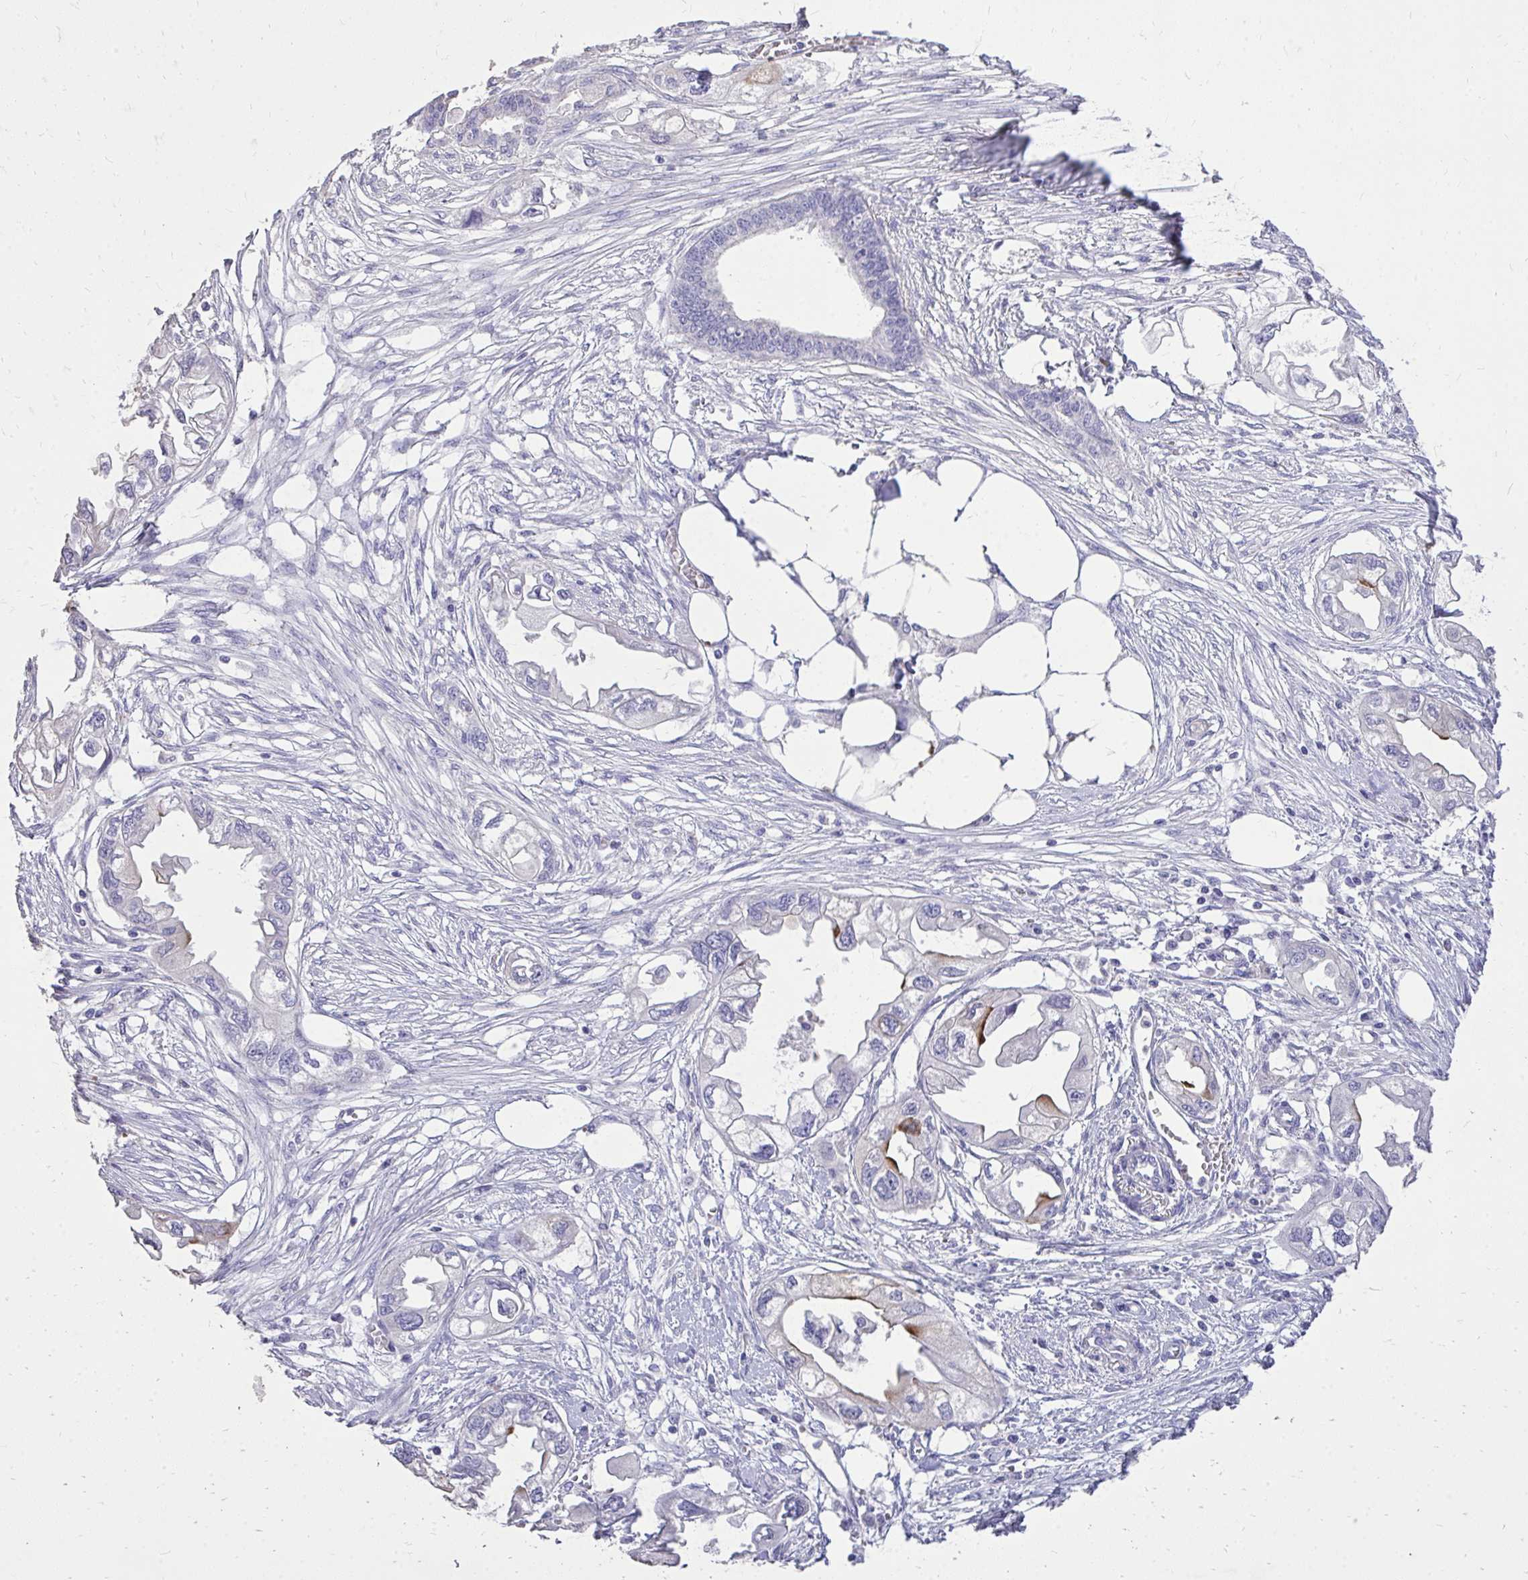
{"staining": {"intensity": "moderate", "quantity": "<25%", "location": "cytoplasmic/membranous"}, "tissue": "endometrial cancer", "cell_type": "Tumor cells", "image_type": "cancer", "snomed": [{"axis": "morphology", "description": "Adenocarcinoma, NOS"}, {"axis": "morphology", "description": "Adenocarcinoma, metastatic, NOS"}, {"axis": "topography", "description": "Adipose tissue"}, {"axis": "topography", "description": "Endometrium"}], "caption": "Immunohistochemistry (IHC) of human endometrial adenocarcinoma reveals low levels of moderate cytoplasmic/membranous expression in approximately <25% of tumor cells.", "gene": "MON1A", "patient": {"sex": "female", "age": 67}}